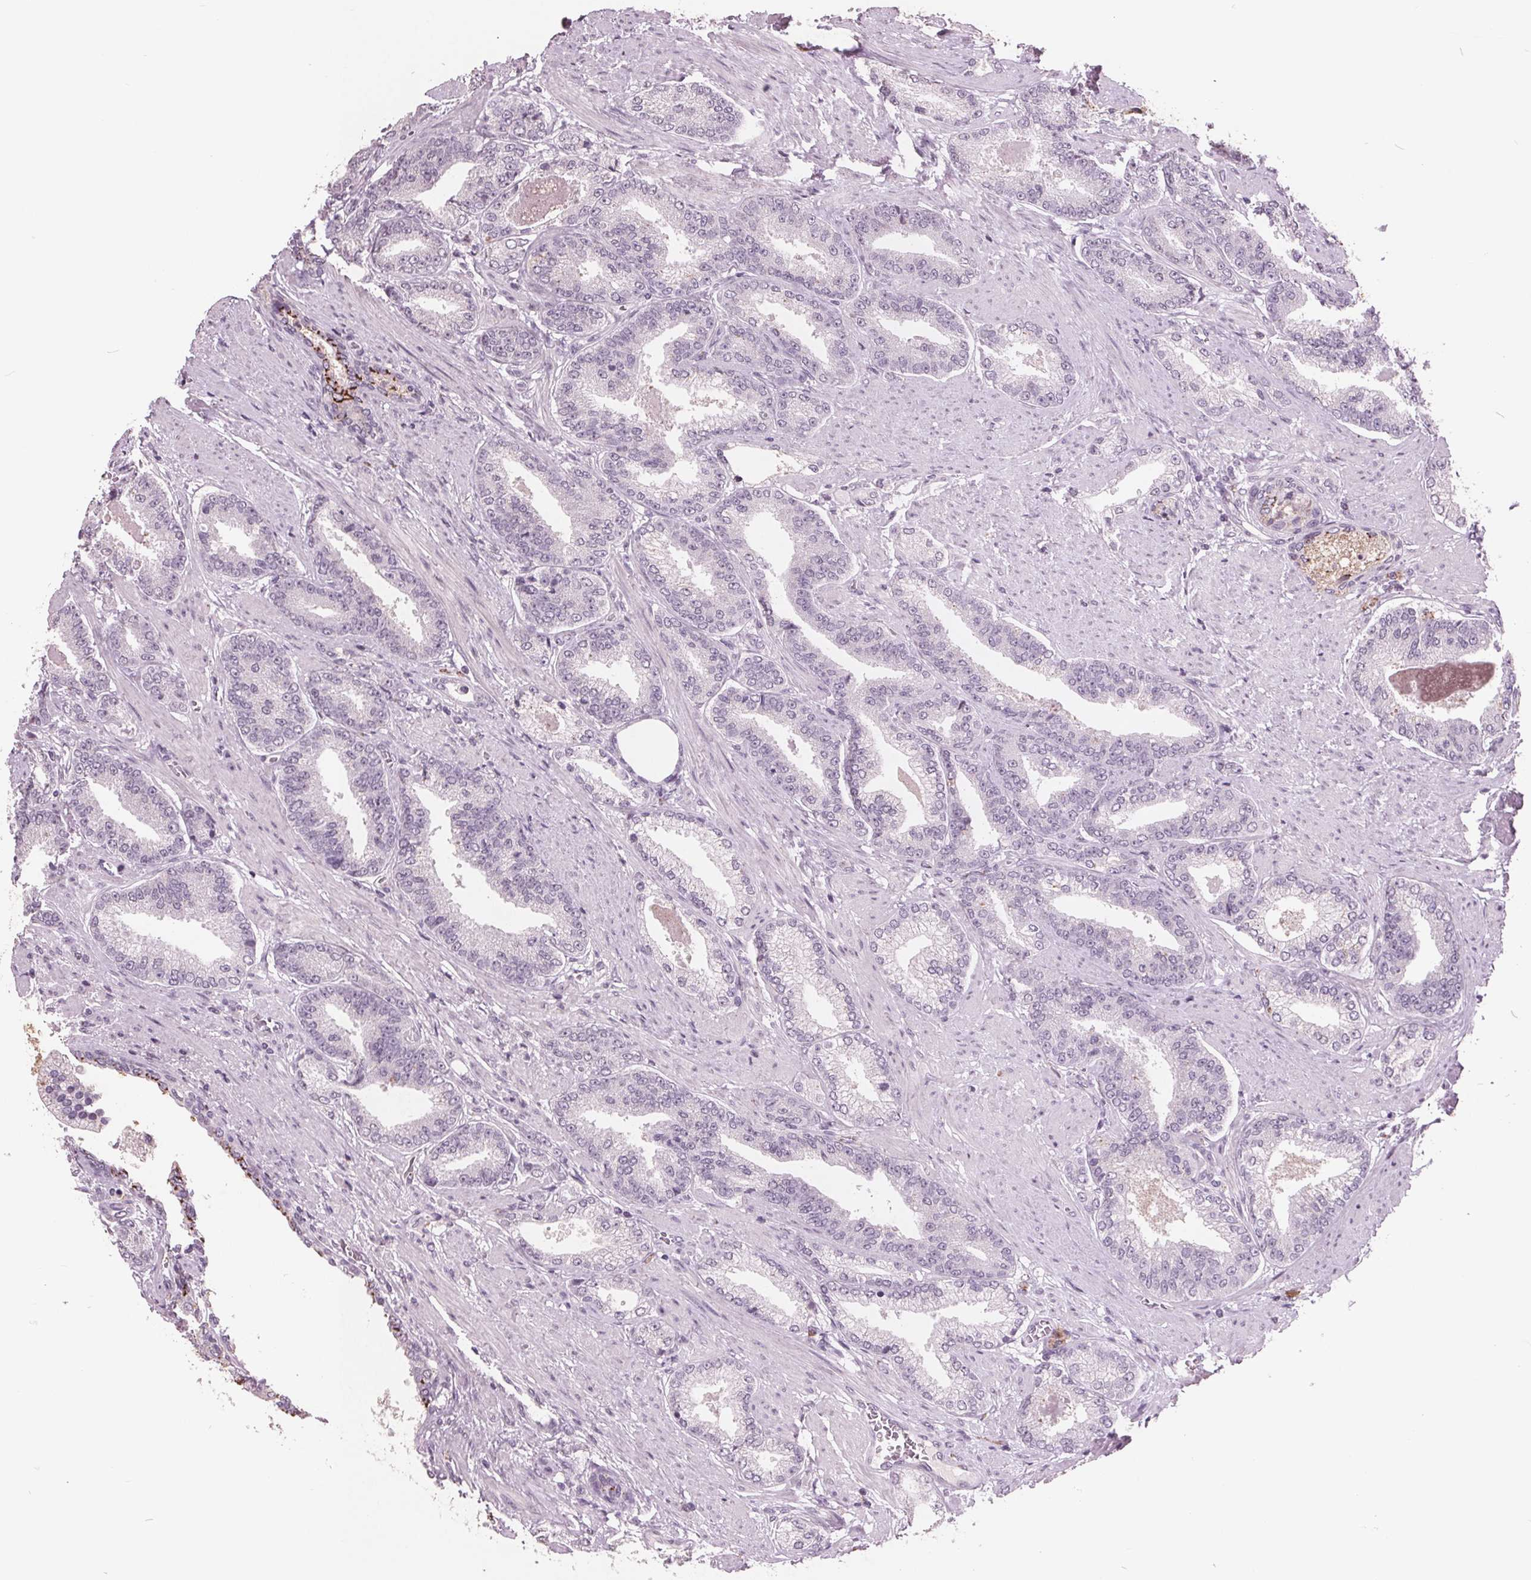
{"staining": {"intensity": "negative", "quantity": "none", "location": "none"}, "tissue": "prostate cancer", "cell_type": "Tumor cells", "image_type": "cancer", "snomed": [{"axis": "morphology", "description": "Adenocarcinoma, High grade"}, {"axis": "topography", "description": "Prostate and seminal vesicle, NOS"}], "caption": "This is an immunohistochemistry histopathology image of human prostate cancer. There is no expression in tumor cells.", "gene": "PTPN14", "patient": {"sex": "male", "age": 61}}